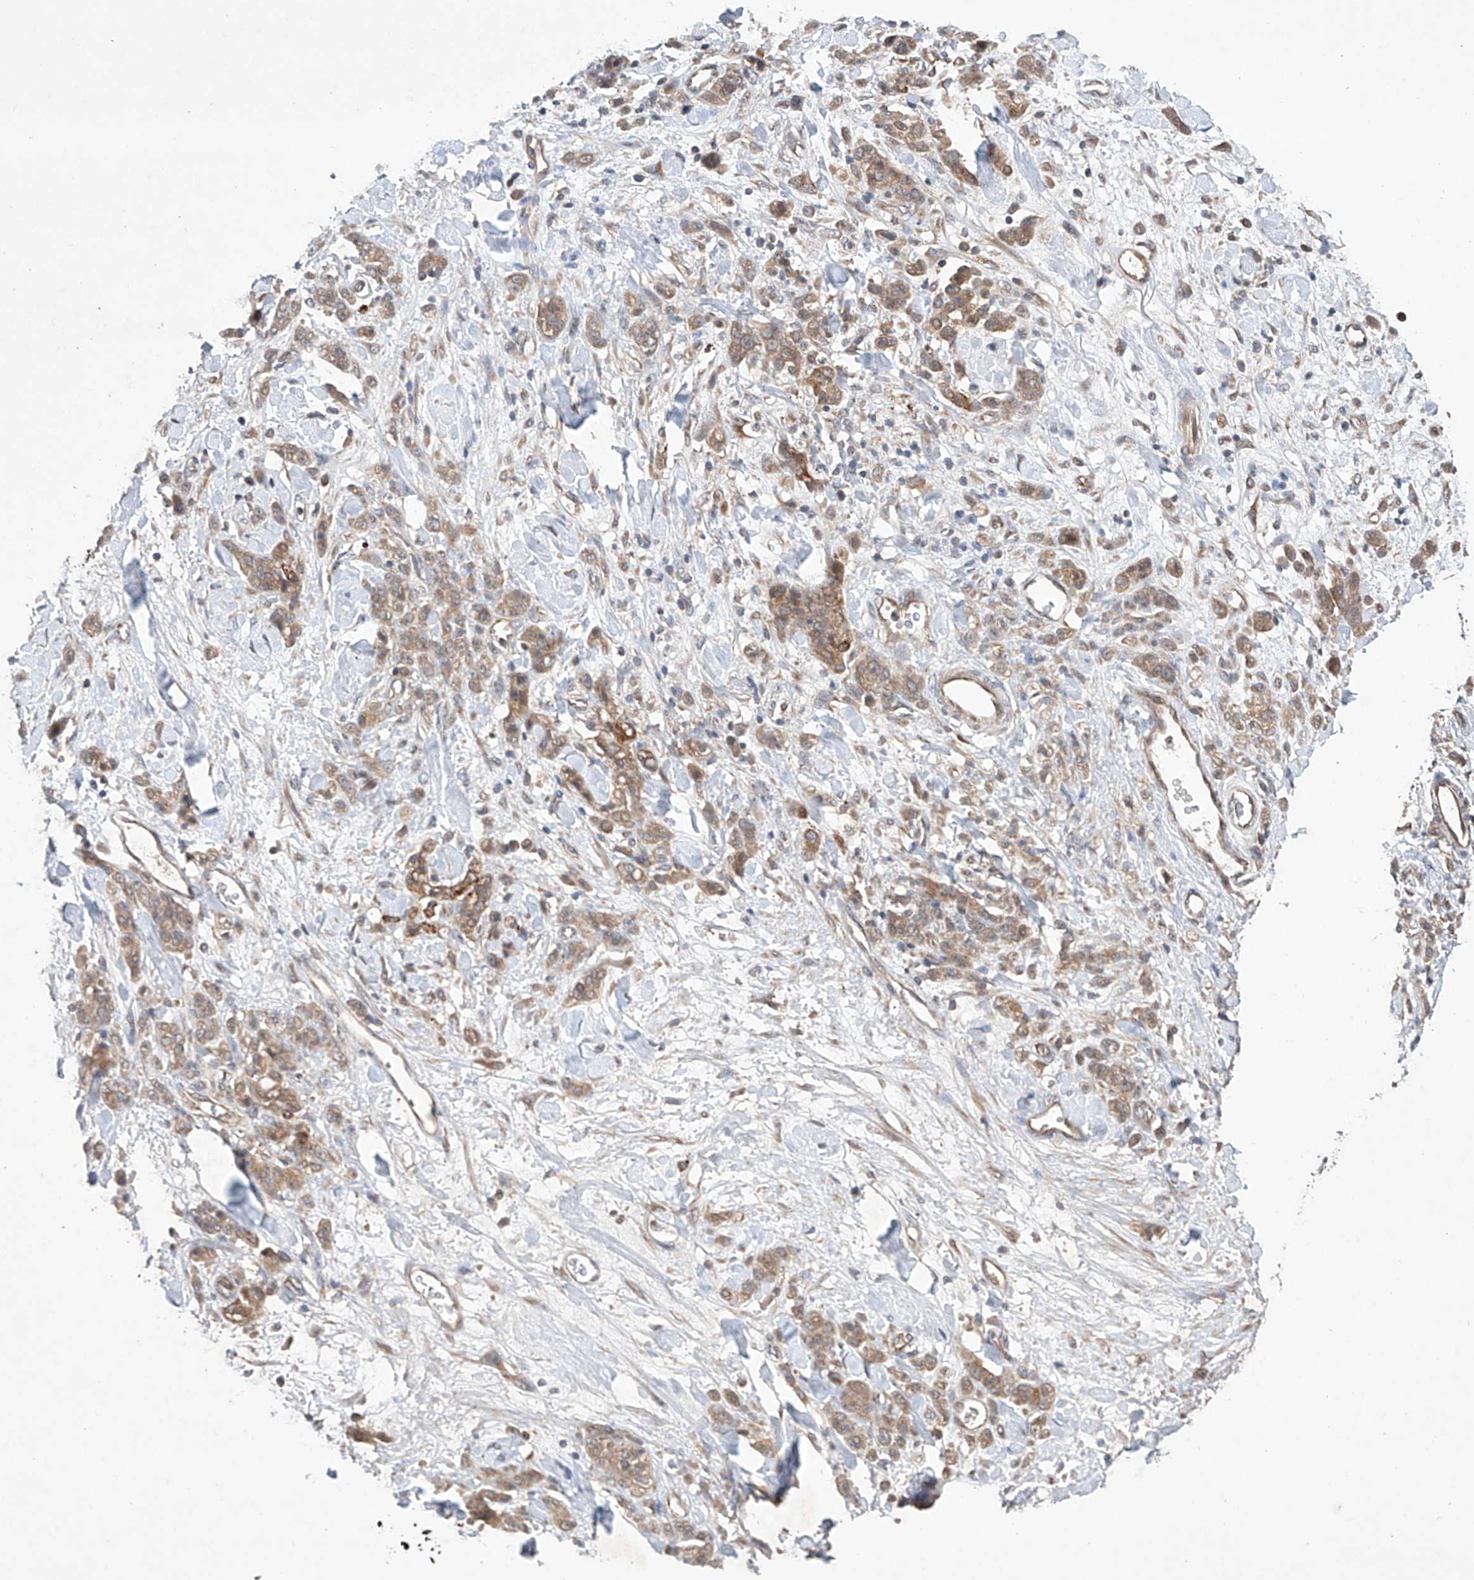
{"staining": {"intensity": "moderate", "quantity": ">75%", "location": "cytoplasmic/membranous"}, "tissue": "stomach cancer", "cell_type": "Tumor cells", "image_type": "cancer", "snomed": [{"axis": "morphology", "description": "Normal tissue, NOS"}, {"axis": "morphology", "description": "Adenocarcinoma, NOS"}, {"axis": "topography", "description": "Stomach"}], "caption": "Immunohistochemical staining of stomach cancer (adenocarcinoma) exhibits medium levels of moderate cytoplasmic/membranous staining in about >75% of tumor cells.", "gene": "LURAP1", "patient": {"sex": "male", "age": 82}}